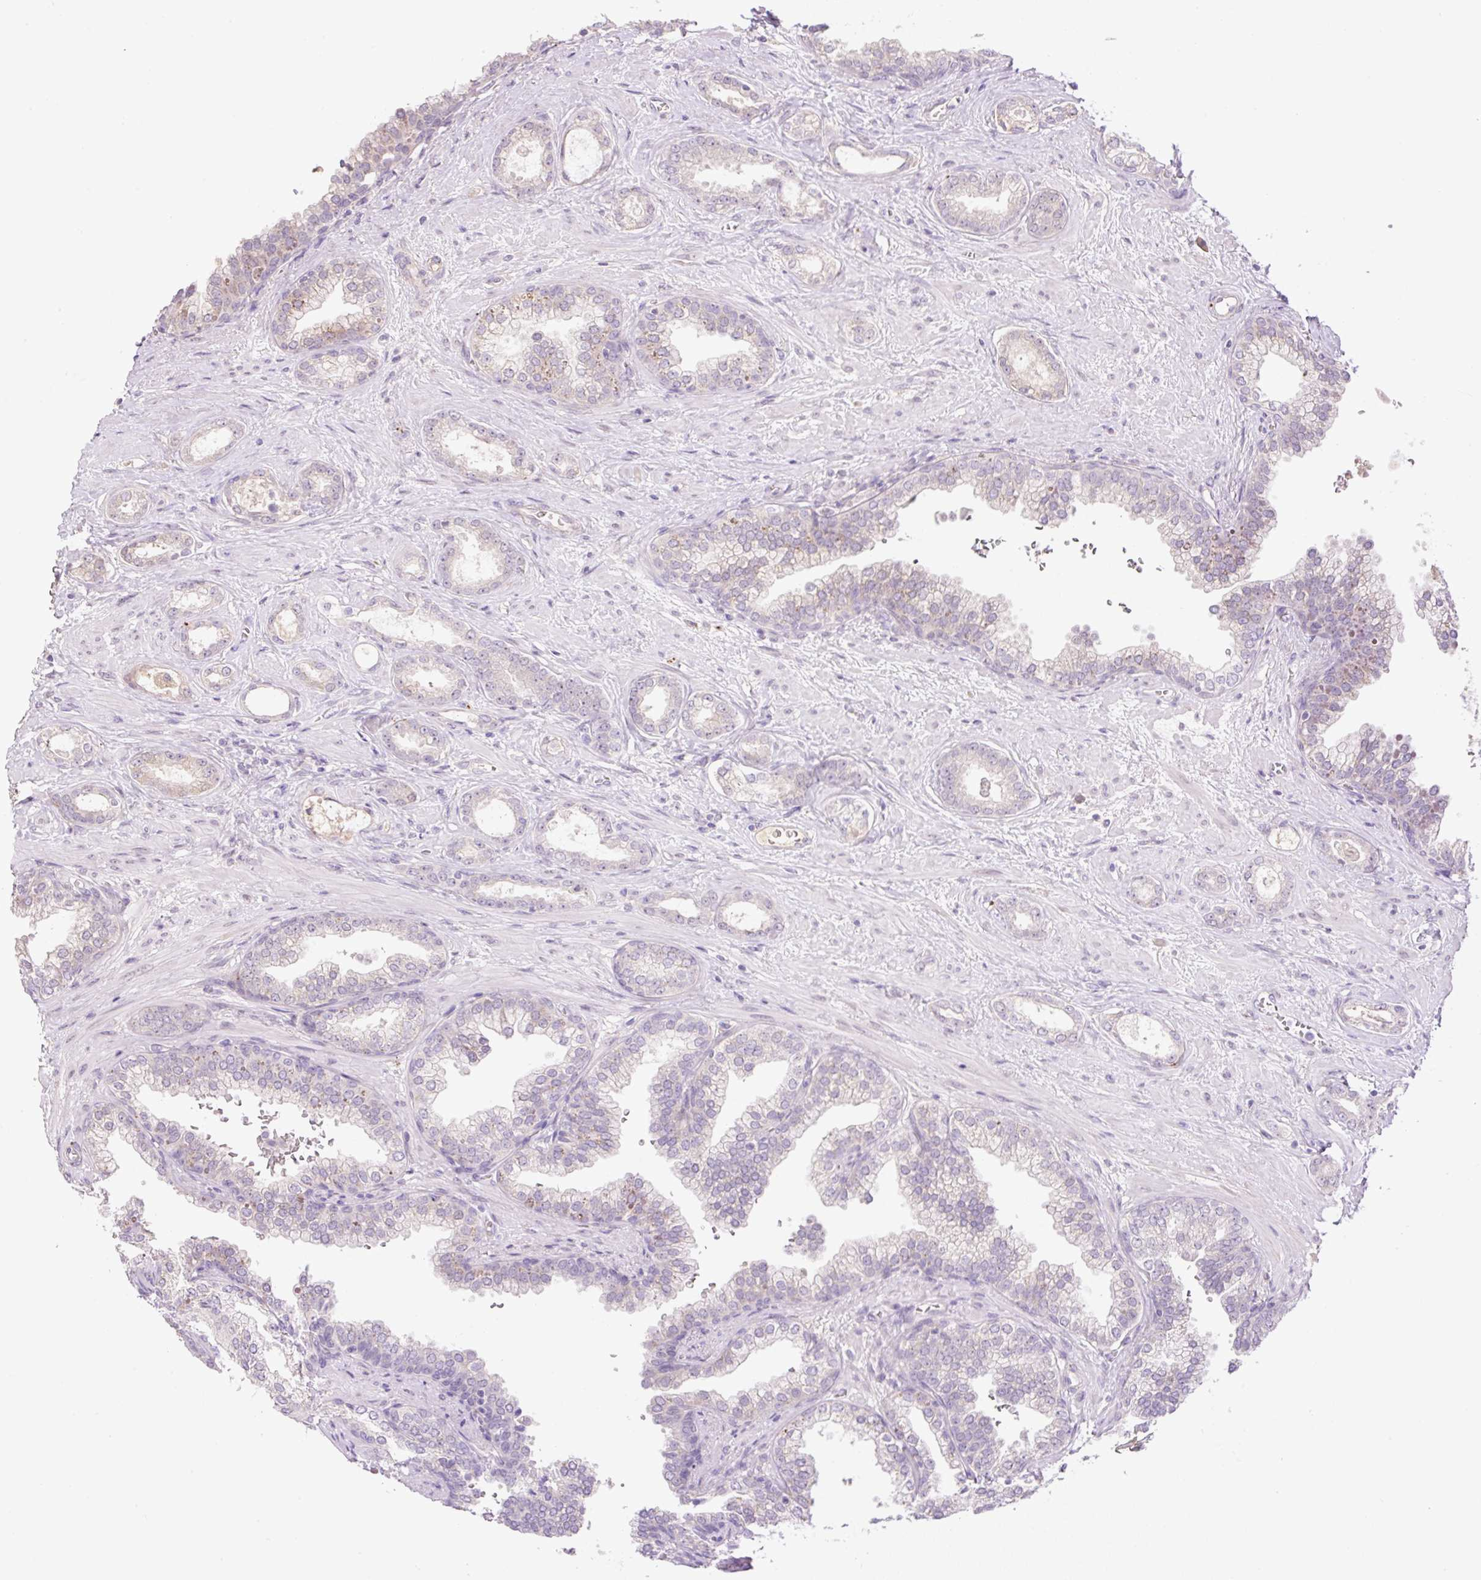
{"staining": {"intensity": "negative", "quantity": "none", "location": "none"}, "tissue": "prostate cancer", "cell_type": "Tumor cells", "image_type": "cancer", "snomed": [{"axis": "morphology", "description": "Adenocarcinoma, High grade"}, {"axis": "topography", "description": "Prostate"}], "caption": "Tumor cells are negative for protein expression in human prostate high-grade adenocarcinoma.", "gene": "HABP4", "patient": {"sex": "male", "age": 58}}